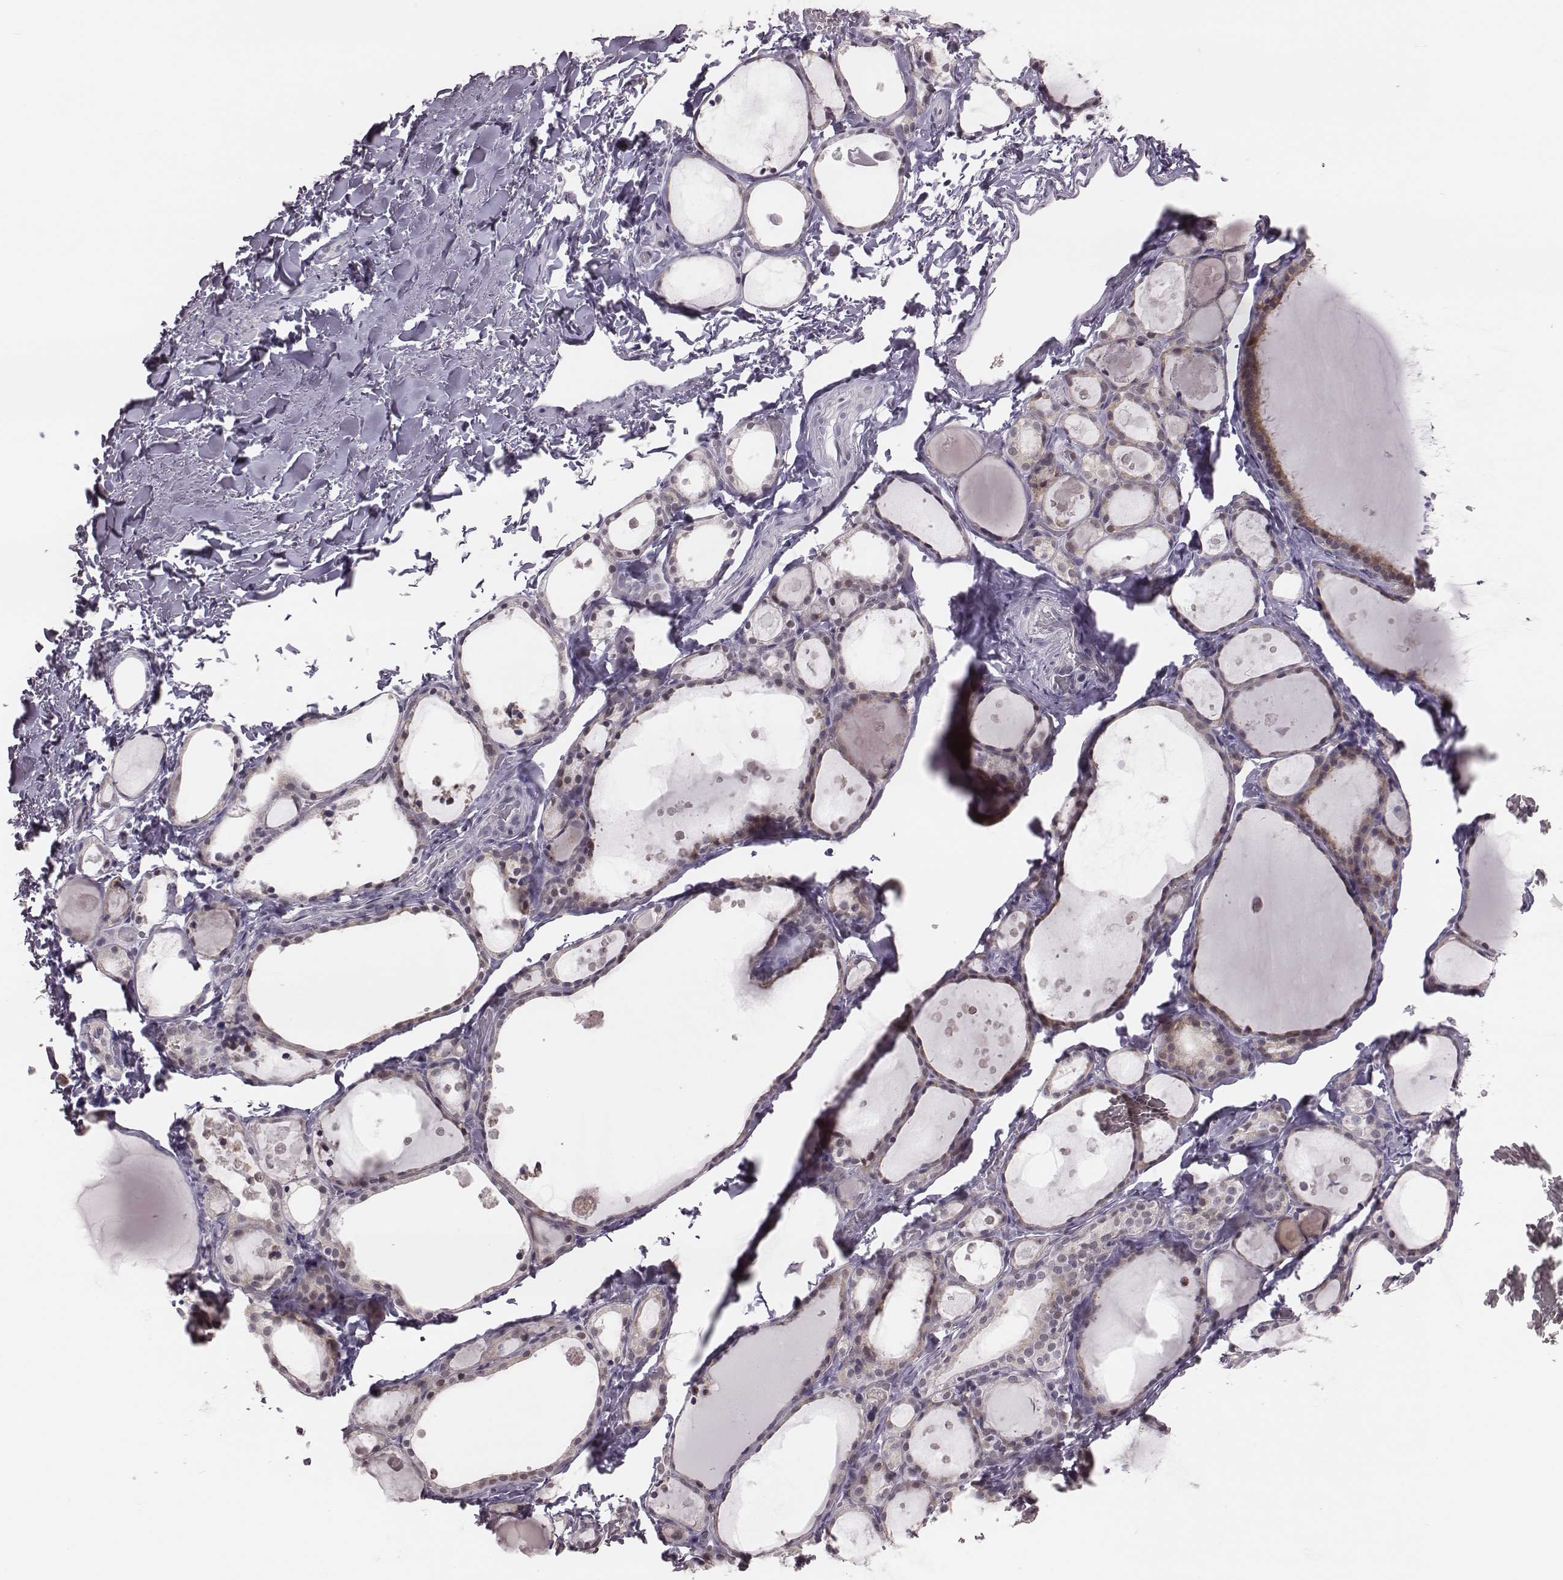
{"staining": {"intensity": "moderate", "quantity": "<25%", "location": "cytoplasmic/membranous"}, "tissue": "thyroid gland", "cell_type": "Glandular cells", "image_type": "normal", "snomed": [{"axis": "morphology", "description": "Normal tissue, NOS"}, {"axis": "topography", "description": "Thyroid gland"}], "caption": "An IHC micrograph of unremarkable tissue is shown. Protein staining in brown shows moderate cytoplasmic/membranous positivity in thyroid gland within glandular cells. The protein is shown in brown color, while the nuclei are stained blue.", "gene": "PBK", "patient": {"sex": "male", "age": 68}}